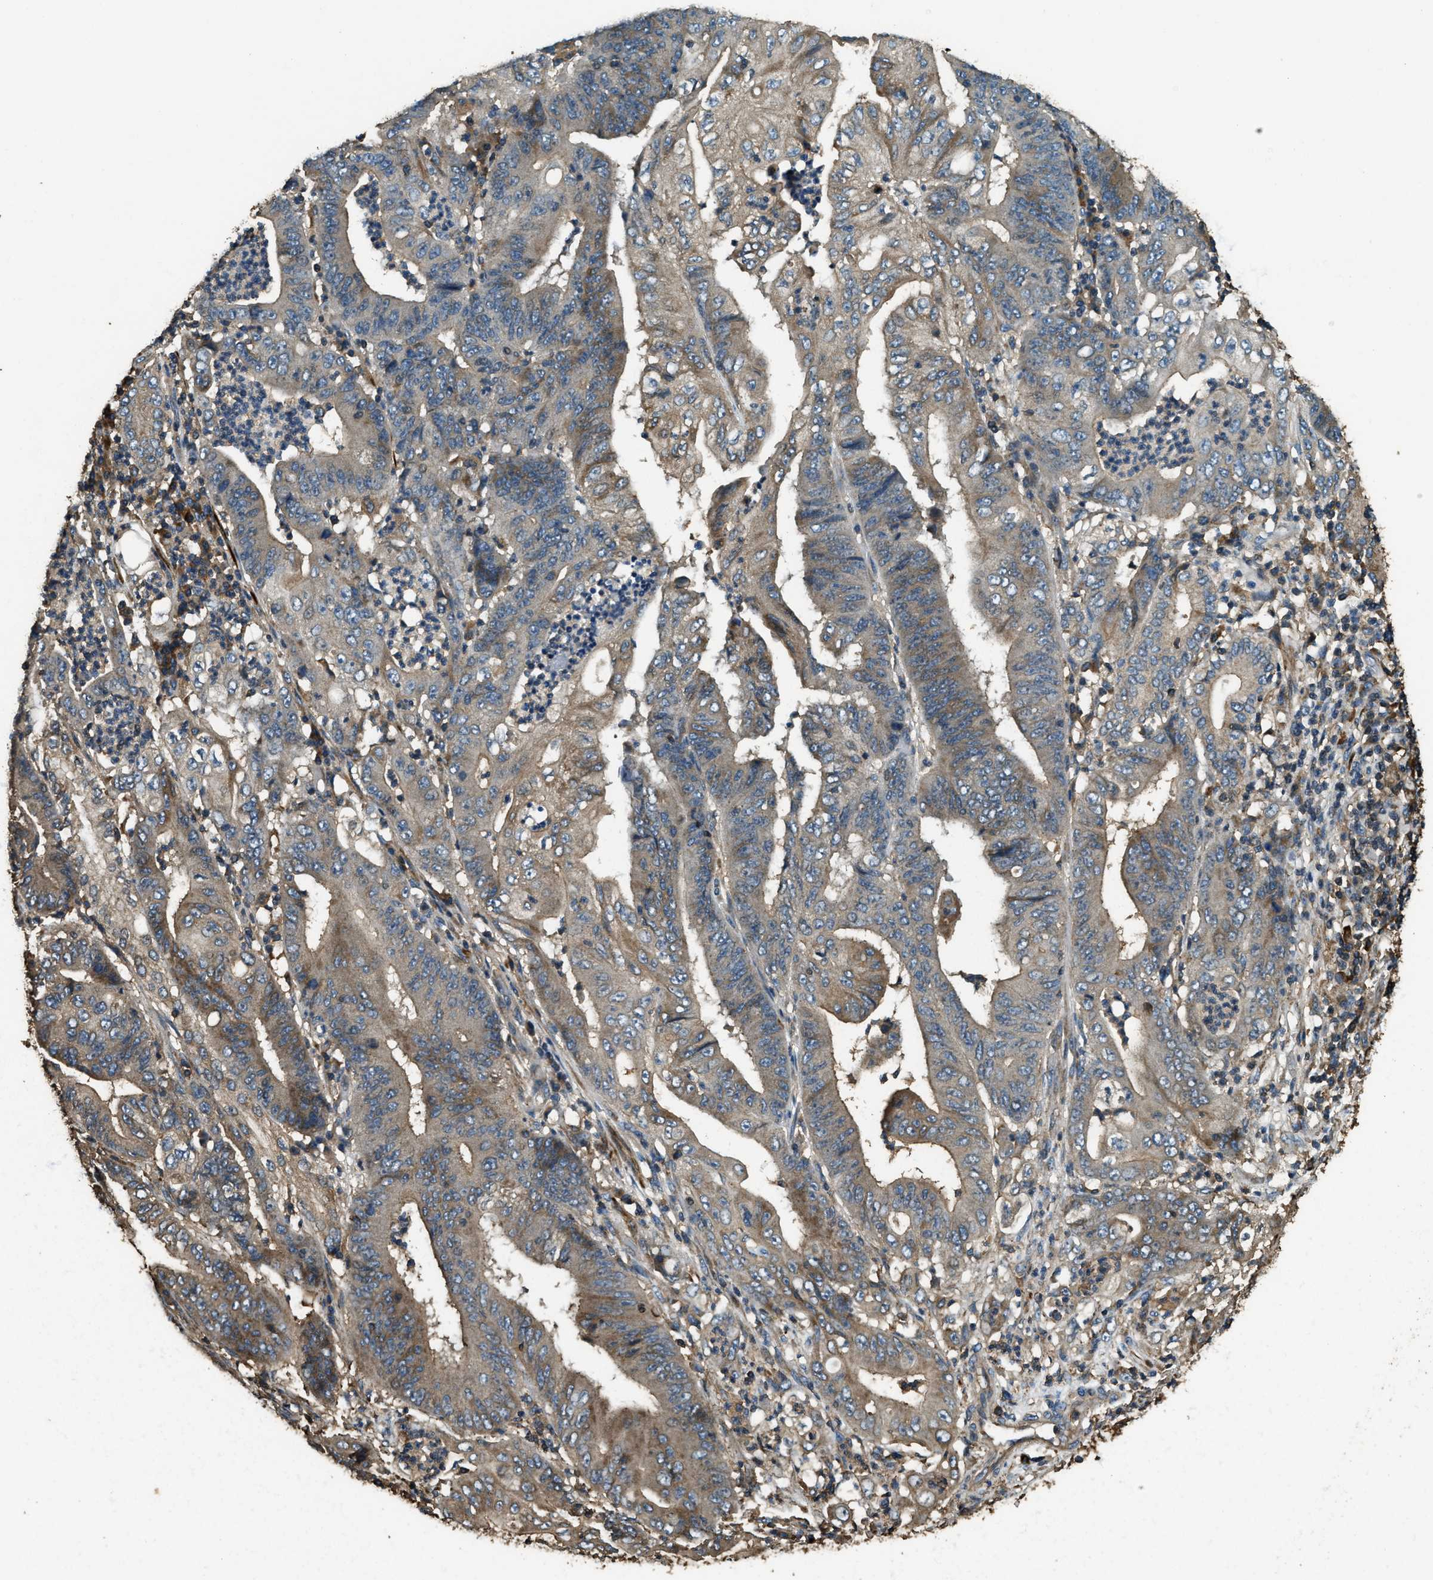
{"staining": {"intensity": "moderate", "quantity": ">75%", "location": "cytoplasmic/membranous"}, "tissue": "stomach cancer", "cell_type": "Tumor cells", "image_type": "cancer", "snomed": [{"axis": "morphology", "description": "Adenocarcinoma, NOS"}, {"axis": "topography", "description": "Stomach"}], "caption": "Human adenocarcinoma (stomach) stained with a brown dye exhibits moderate cytoplasmic/membranous positive positivity in approximately >75% of tumor cells.", "gene": "ERGIC1", "patient": {"sex": "female", "age": 73}}